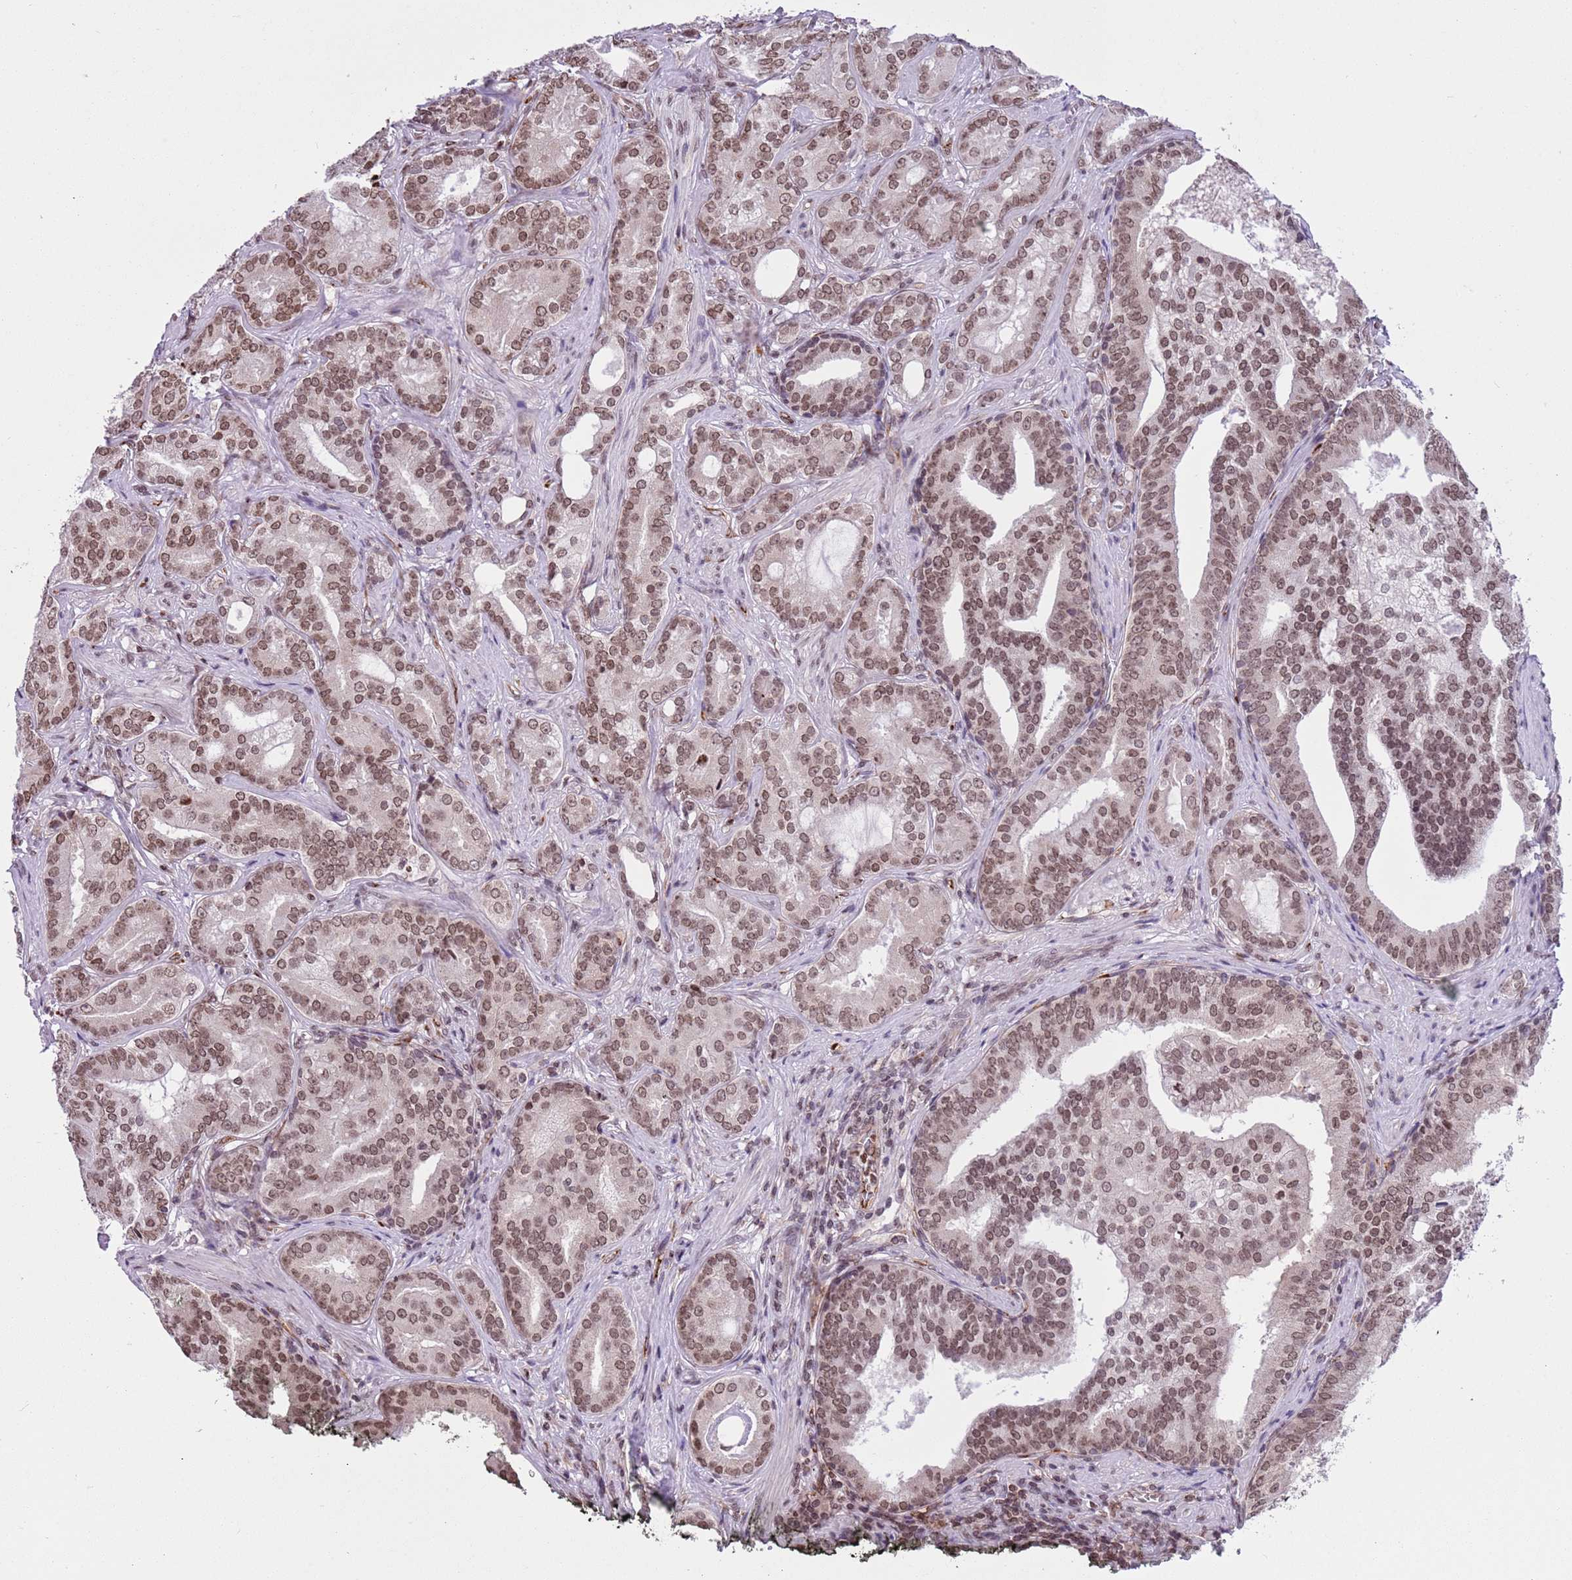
{"staining": {"intensity": "moderate", "quantity": ">75%", "location": "nuclear"}, "tissue": "prostate cancer", "cell_type": "Tumor cells", "image_type": "cancer", "snomed": [{"axis": "morphology", "description": "Adenocarcinoma, High grade"}, {"axis": "topography", "description": "Prostate"}], "caption": "Moderate nuclear staining is present in approximately >75% of tumor cells in high-grade adenocarcinoma (prostate). Nuclei are stained in blue.", "gene": "NRIP1", "patient": {"sex": "male", "age": 55}}